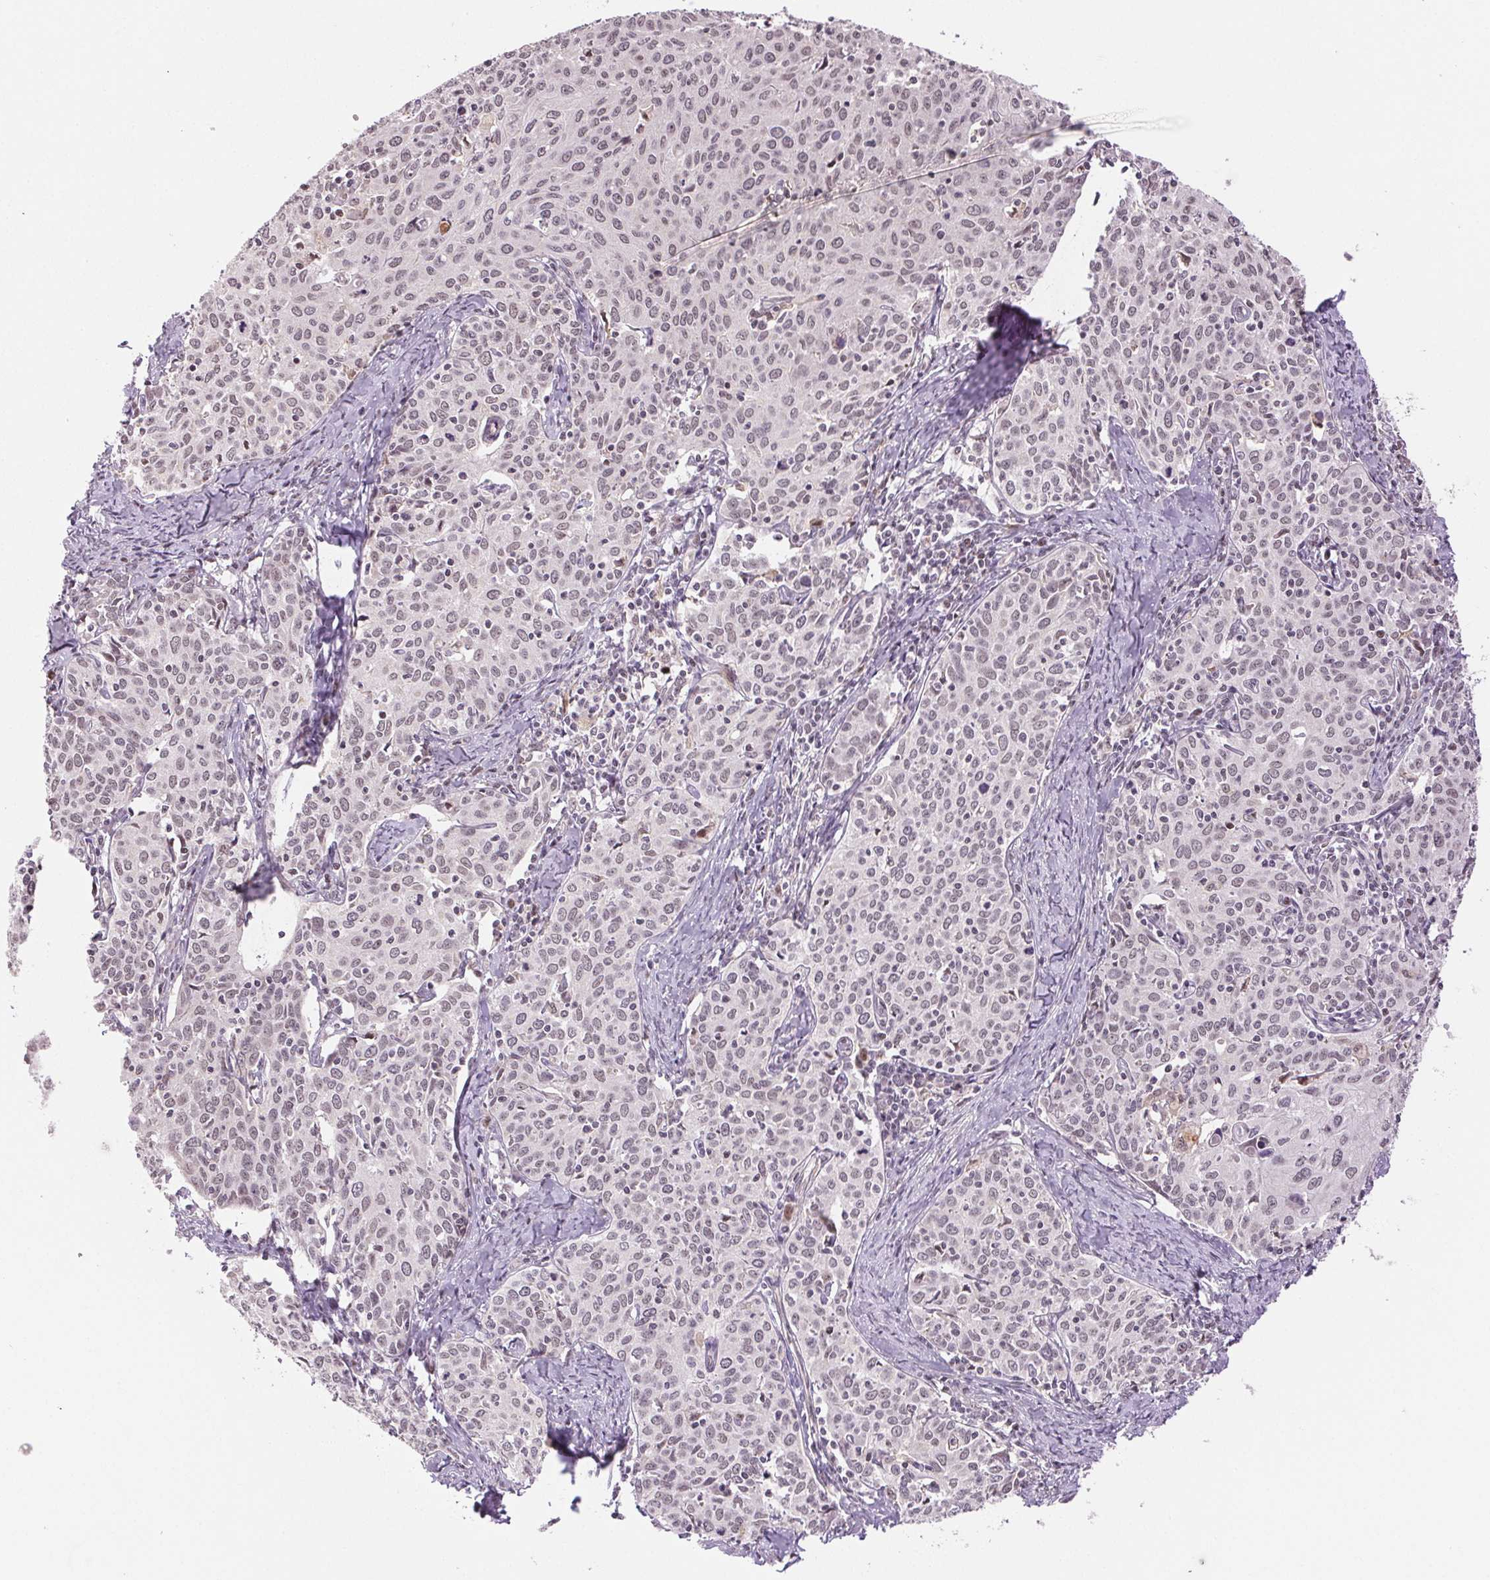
{"staining": {"intensity": "weak", "quantity": "25%-75%", "location": "nuclear"}, "tissue": "cervical cancer", "cell_type": "Tumor cells", "image_type": "cancer", "snomed": [{"axis": "morphology", "description": "Squamous cell carcinoma, NOS"}, {"axis": "topography", "description": "Cervix"}], "caption": "Cervical squamous cell carcinoma stained with DAB immunohistochemistry demonstrates low levels of weak nuclear positivity in about 25%-75% of tumor cells. The staining was performed using DAB (3,3'-diaminobenzidine) to visualize the protein expression in brown, while the nuclei were stained in blue with hematoxylin (Magnification: 20x).", "gene": "GRHL3", "patient": {"sex": "female", "age": 62}}